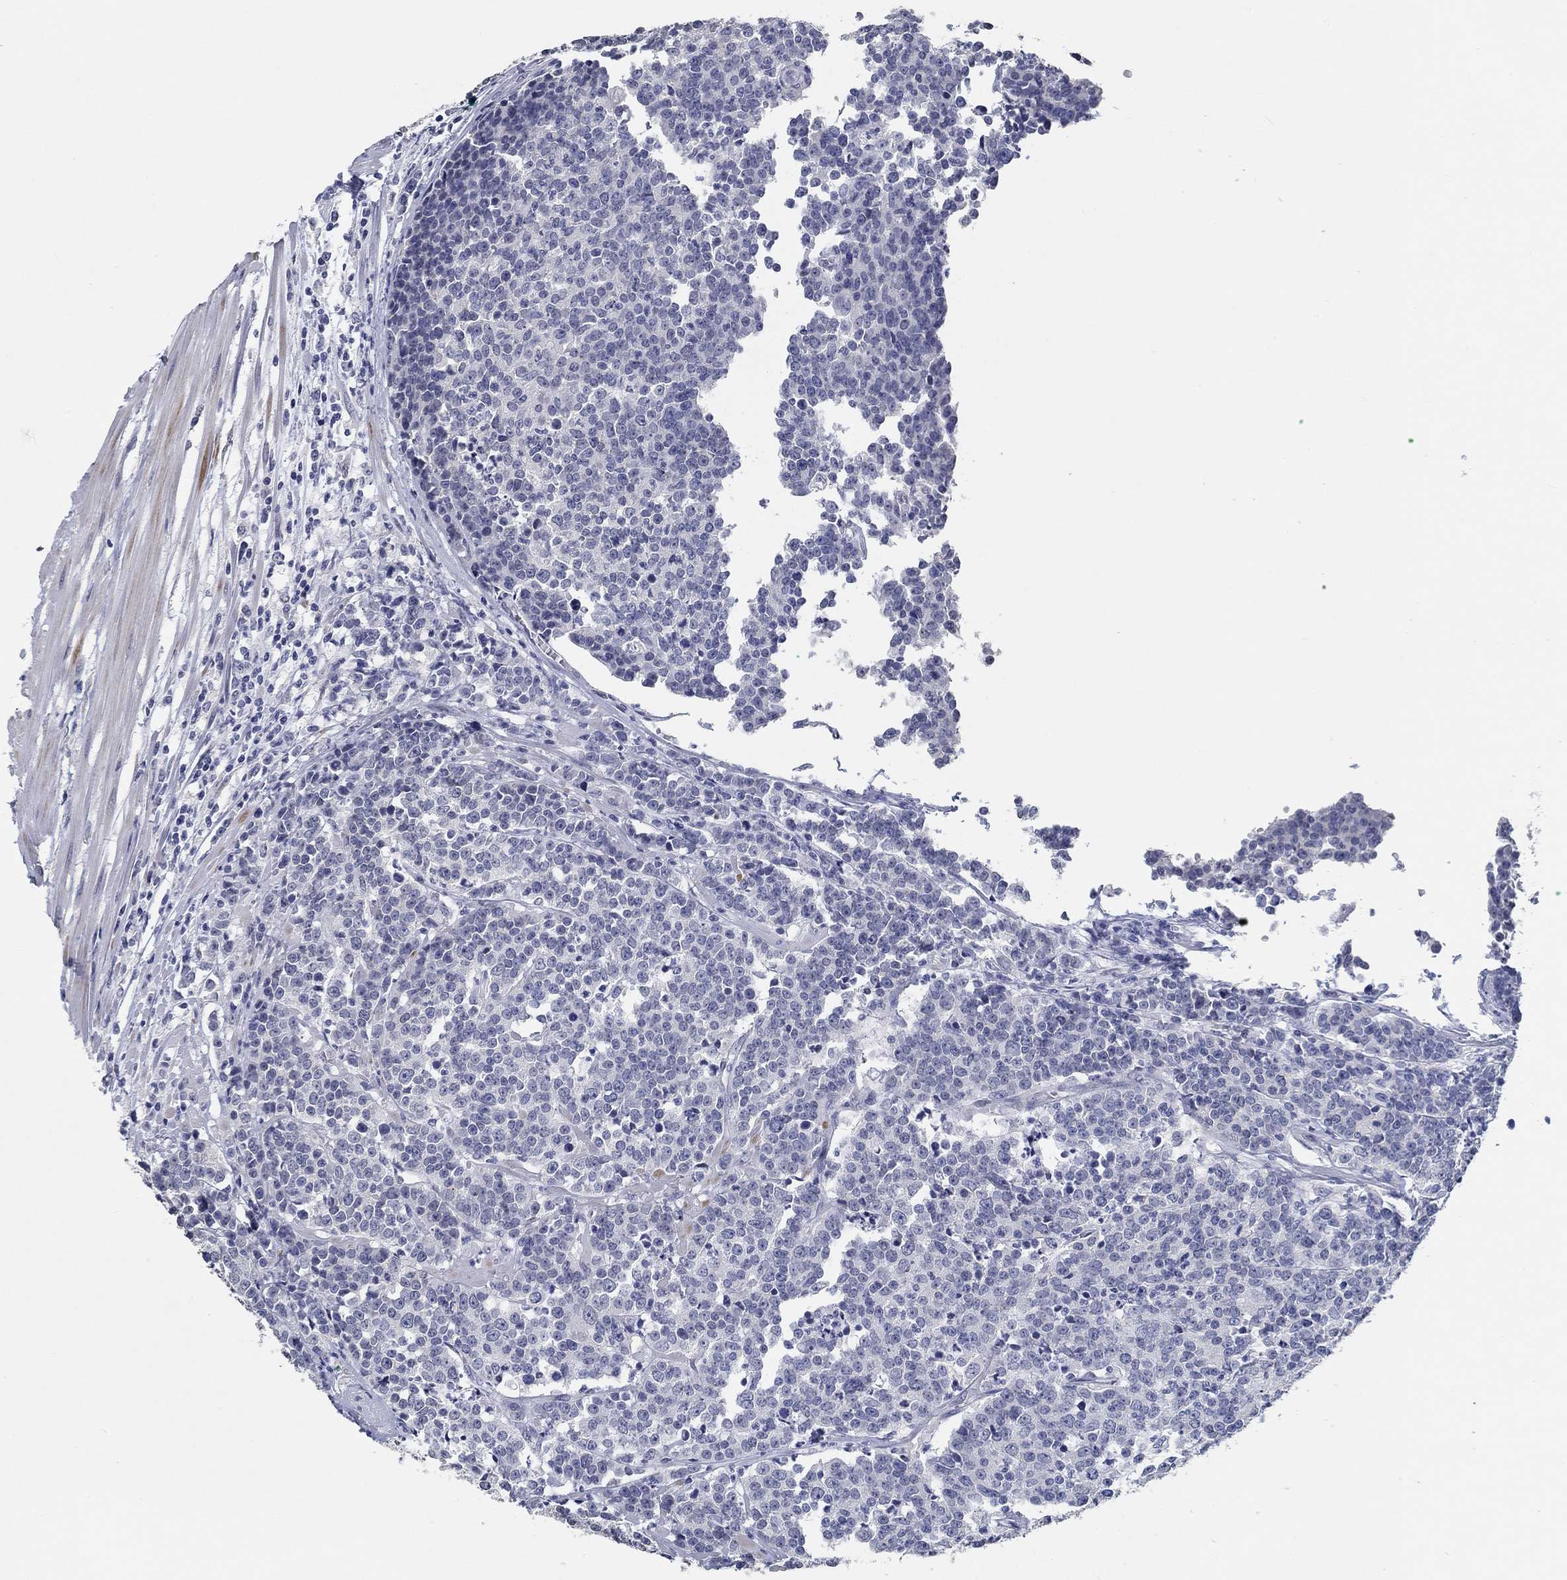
{"staining": {"intensity": "negative", "quantity": "none", "location": "none"}, "tissue": "prostate cancer", "cell_type": "Tumor cells", "image_type": "cancer", "snomed": [{"axis": "morphology", "description": "Adenocarcinoma, NOS"}, {"axis": "topography", "description": "Prostate"}], "caption": "Immunohistochemical staining of human prostate adenocarcinoma reveals no significant expression in tumor cells. The staining was performed using DAB to visualize the protein expression in brown, while the nuclei were stained in blue with hematoxylin (Magnification: 20x).", "gene": "NUP155", "patient": {"sex": "male", "age": 67}}